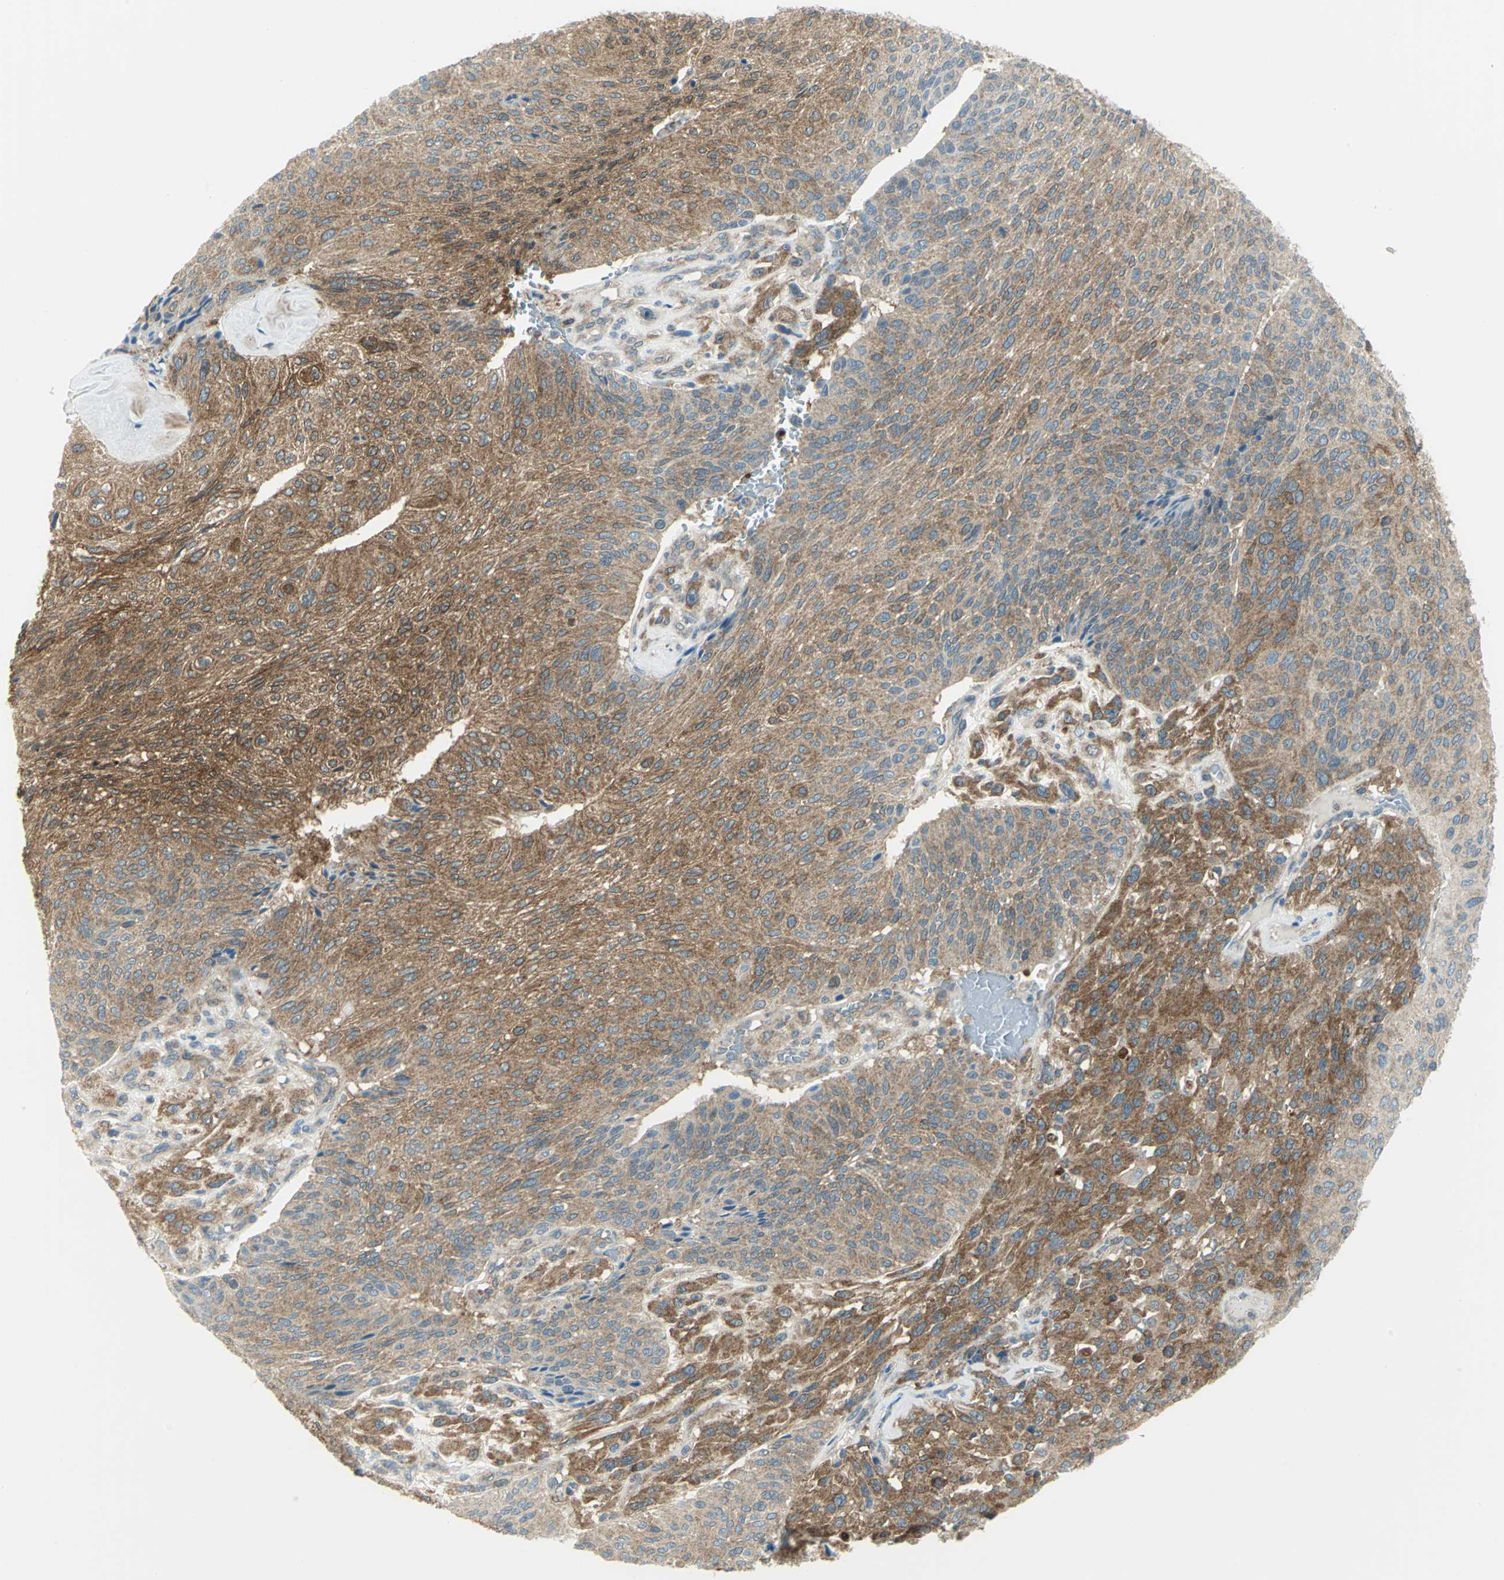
{"staining": {"intensity": "strong", "quantity": "25%-75%", "location": "cytoplasmic/membranous"}, "tissue": "urothelial cancer", "cell_type": "Tumor cells", "image_type": "cancer", "snomed": [{"axis": "morphology", "description": "Urothelial carcinoma, High grade"}, {"axis": "topography", "description": "Urinary bladder"}], "caption": "Tumor cells display high levels of strong cytoplasmic/membranous expression in approximately 25%-75% of cells in human urothelial cancer.", "gene": "ALDOA", "patient": {"sex": "male", "age": 66}}